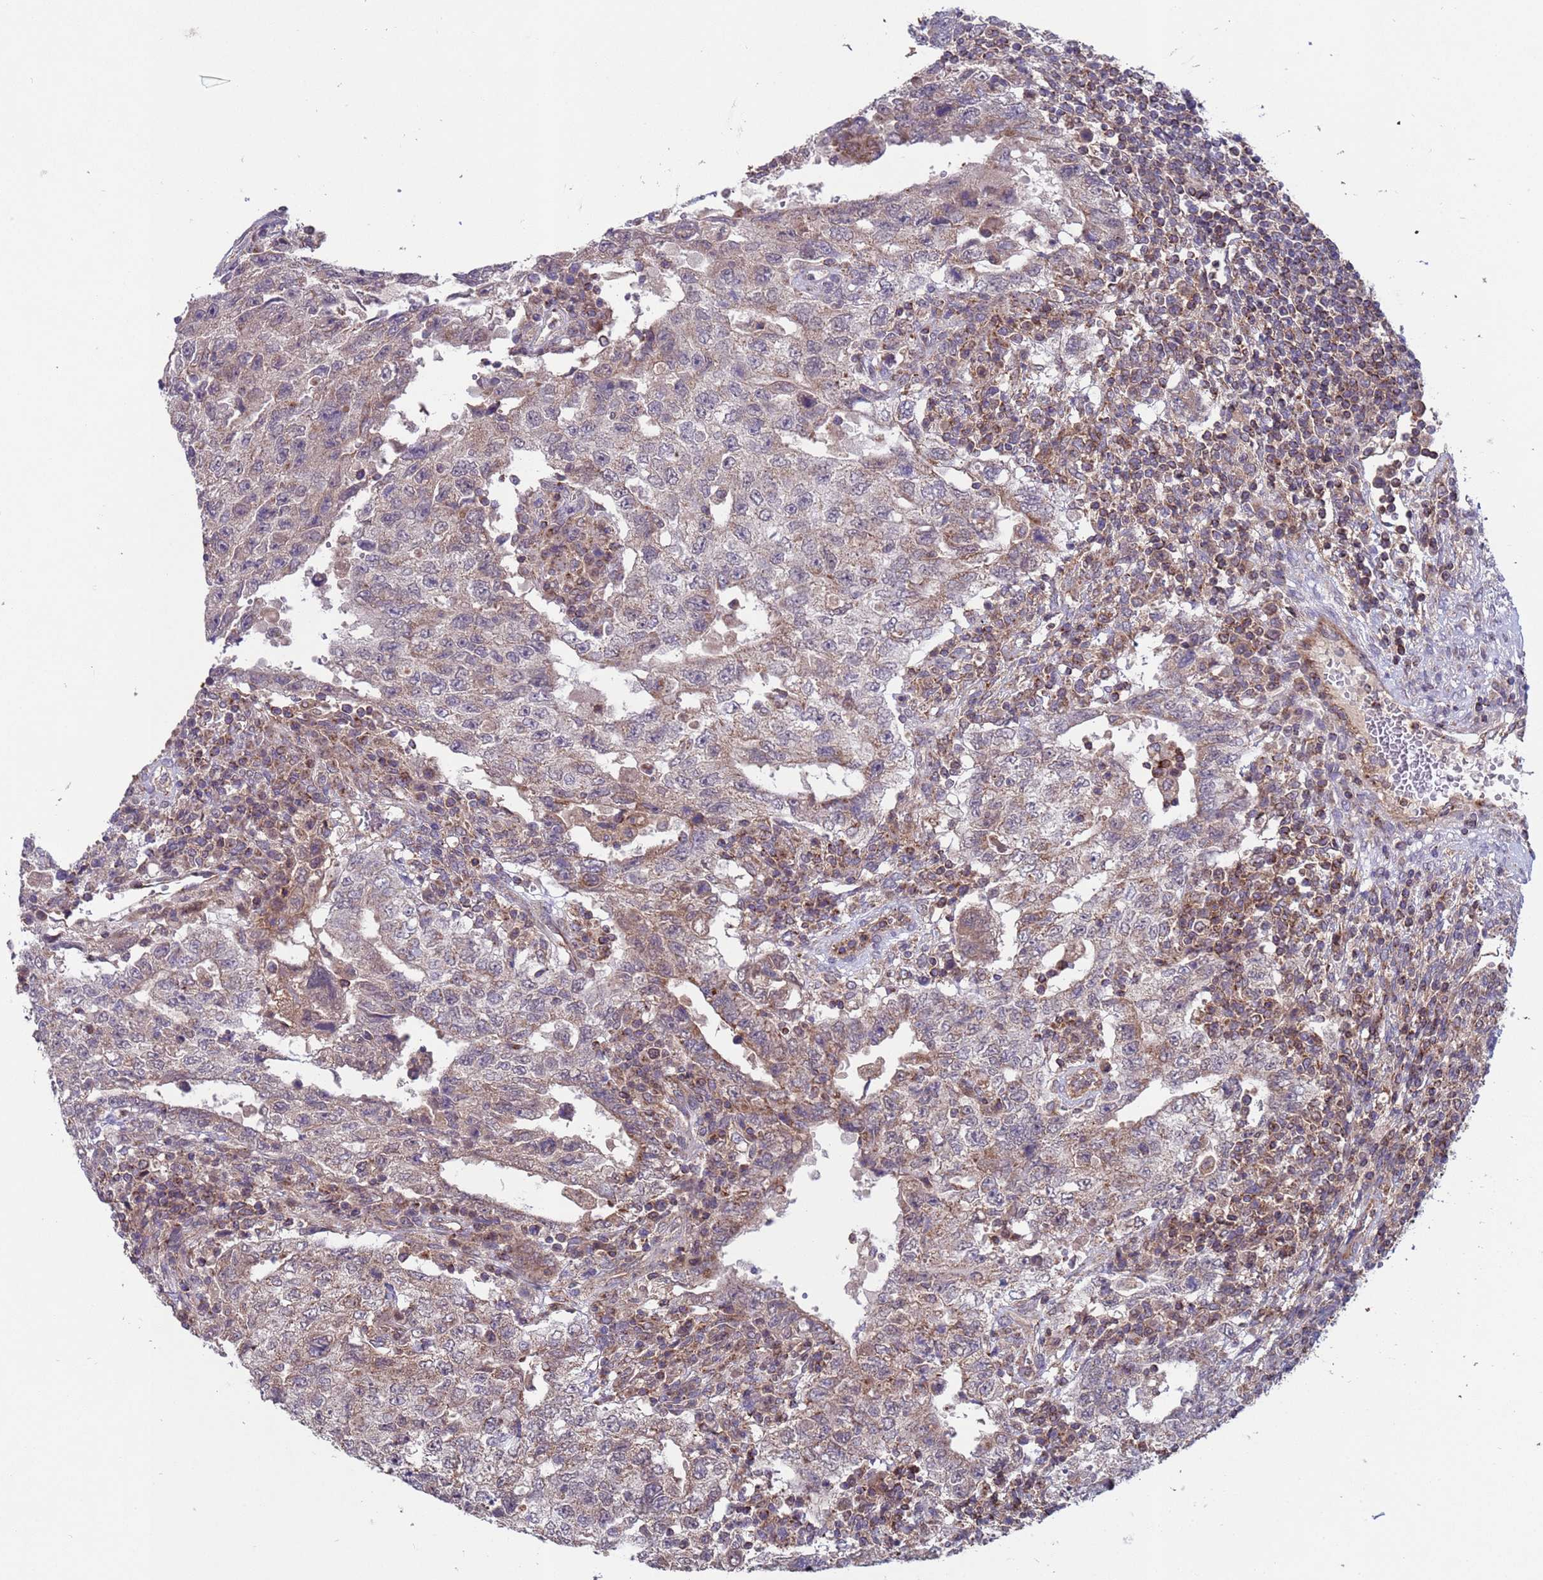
{"staining": {"intensity": "weak", "quantity": ">75%", "location": "cytoplasmic/membranous"}, "tissue": "testis cancer", "cell_type": "Tumor cells", "image_type": "cancer", "snomed": [{"axis": "morphology", "description": "Carcinoma, Embryonal, NOS"}, {"axis": "topography", "description": "Testis"}], "caption": "Immunohistochemistry (DAB (3,3'-diaminobenzidine)) staining of testis cancer (embryonal carcinoma) displays weak cytoplasmic/membranous protein positivity in approximately >75% of tumor cells.", "gene": "ACAD8", "patient": {"sex": "male", "age": 26}}